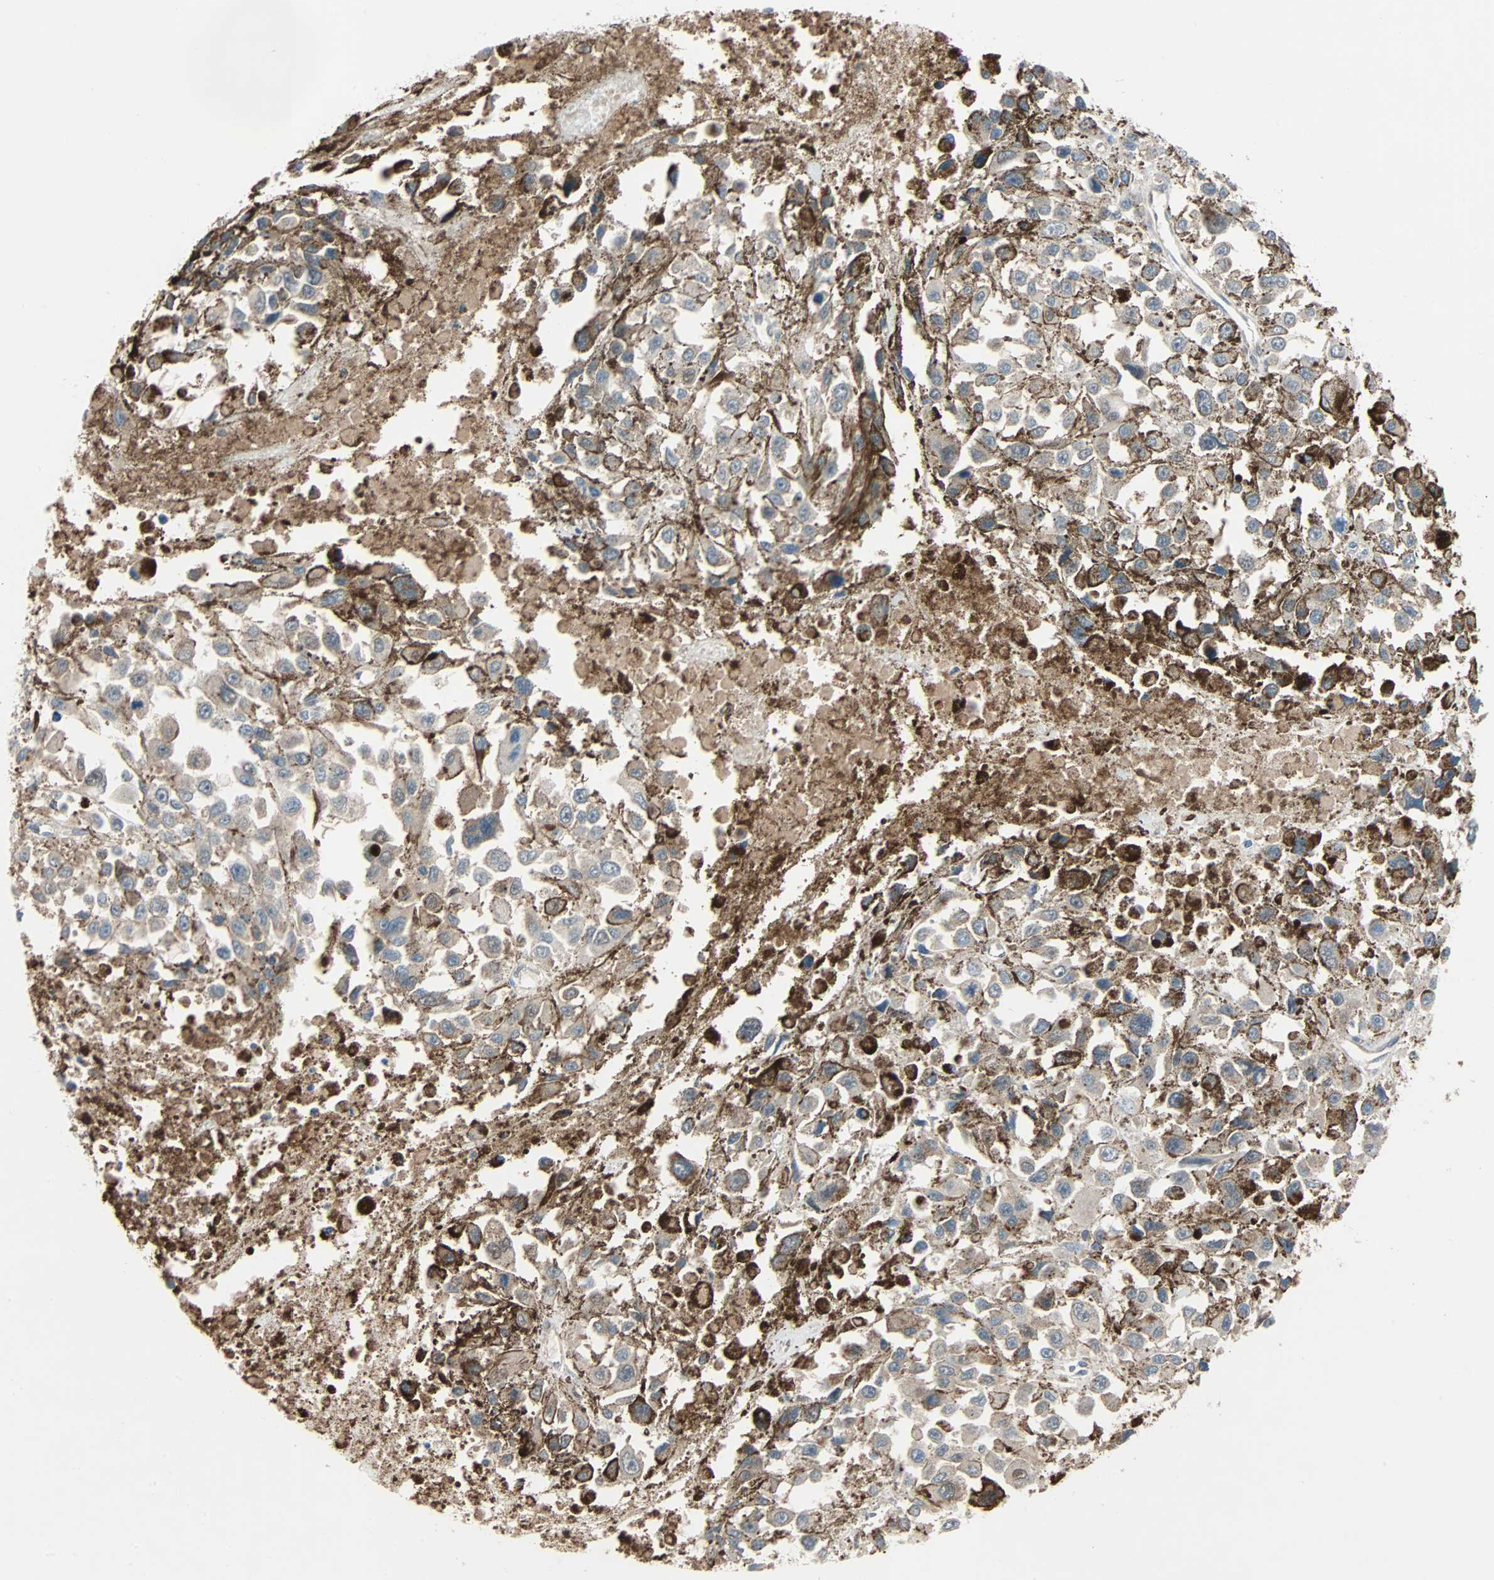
{"staining": {"intensity": "strong", "quantity": "25%-75%", "location": "cytoplasmic/membranous"}, "tissue": "melanoma", "cell_type": "Tumor cells", "image_type": "cancer", "snomed": [{"axis": "morphology", "description": "Malignant melanoma, Metastatic site"}, {"axis": "topography", "description": "Lymph node"}], "caption": "Protein staining of melanoma tissue demonstrates strong cytoplasmic/membranous expression in about 25%-75% of tumor cells.", "gene": "TNFRSF12A", "patient": {"sex": "male", "age": 59}}